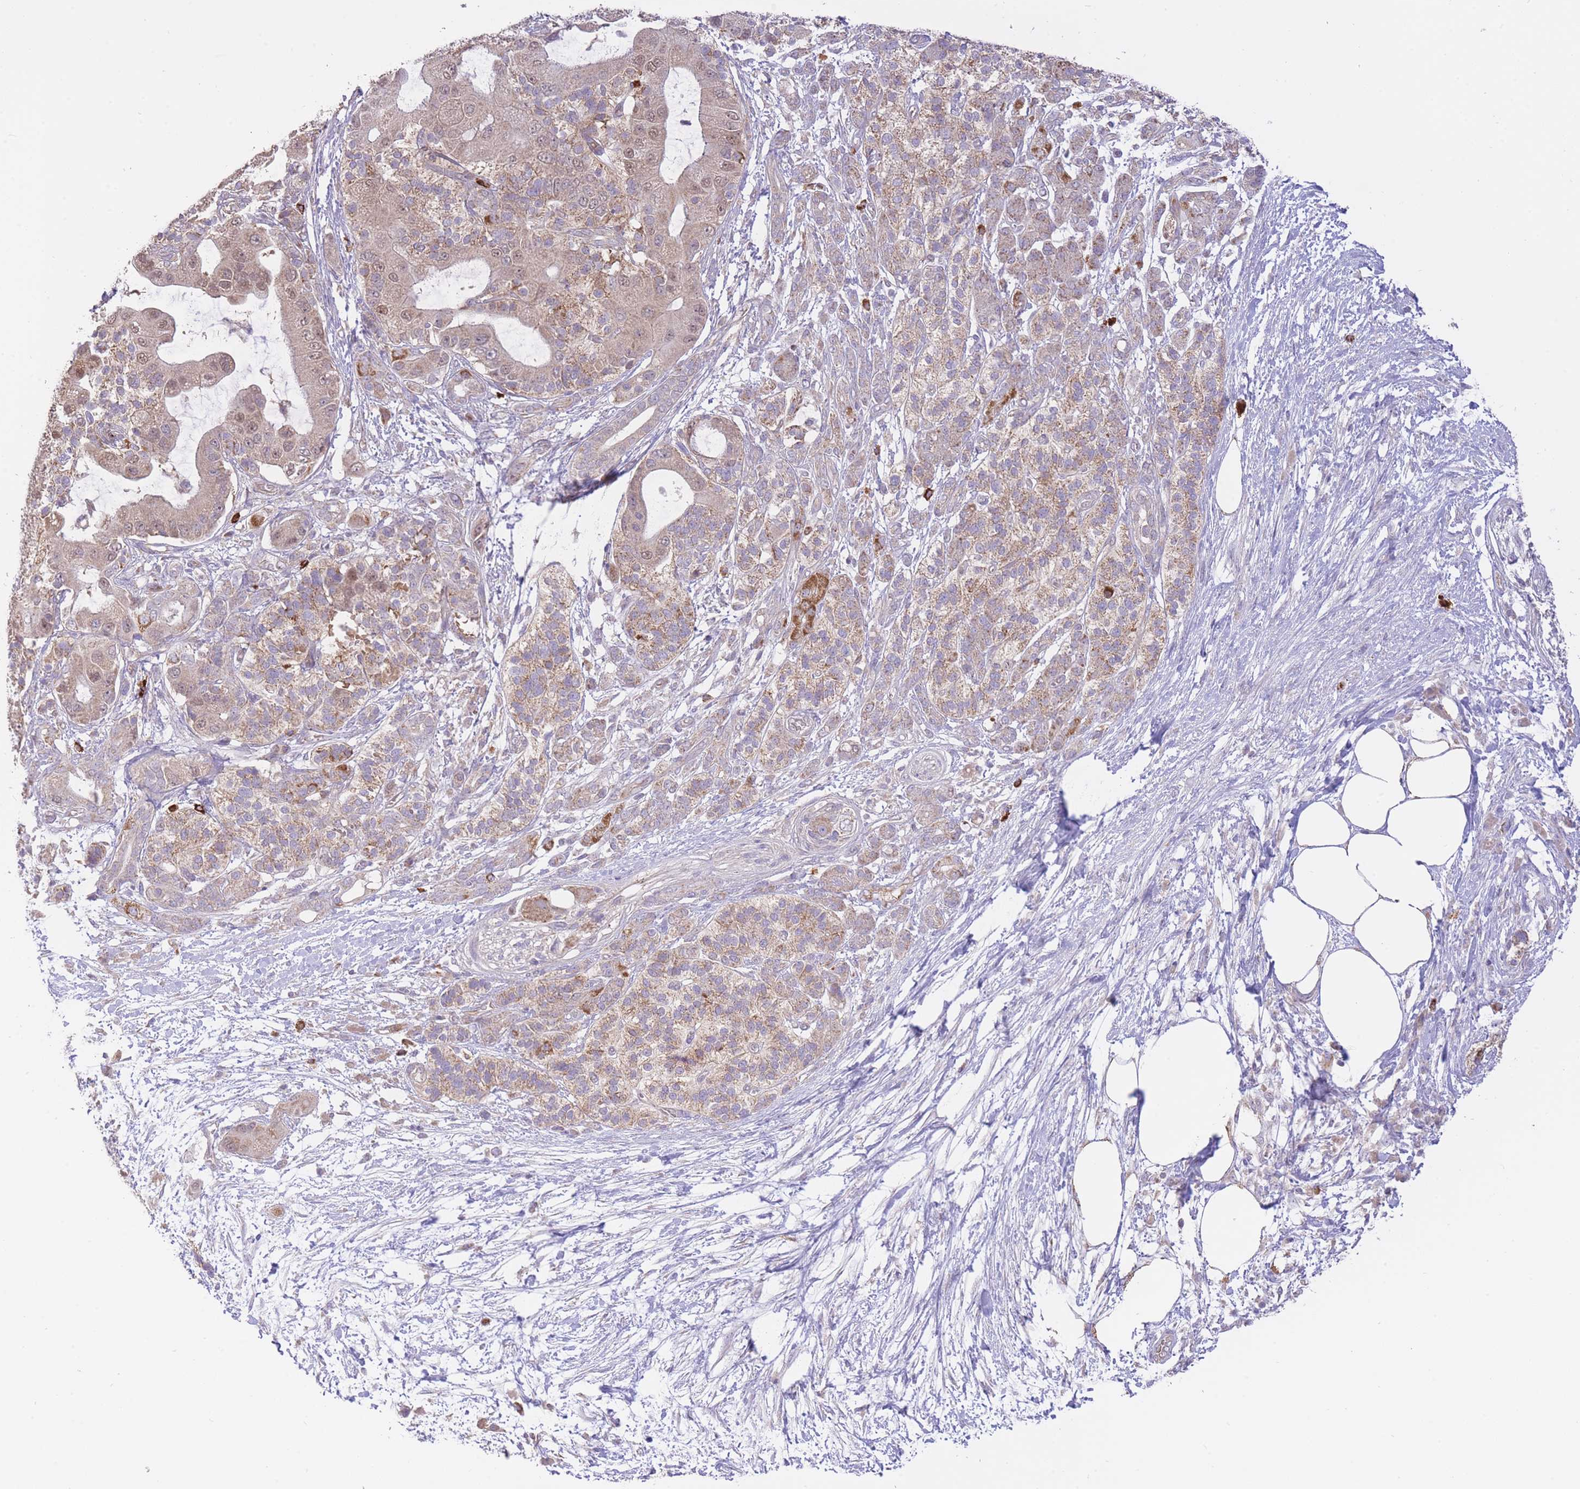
{"staining": {"intensity": "weak", "quantity": ">75%", "location": "cytoplasmic/membranous,nuclear"}, "tissue": "pancreatic cancer", "cell_type": "Tumor cells", "image_type": "cancer", "snomed": [{"axis": "morphology", "description": "Adenocarcinoma, NOS"}, {"axis": "topography", "description": "Pancreas"}], "caption": "IHC staining of pancreatic cancer, which demonstrates low levels of weak cytoplasmic/membranous and nuclear staining in approximately >75% of tumor cells indicating weak cytoplasmic/membranous and nuclear protein expression. The staining was performed using DAB (brown) for protein detection and nuclei were counterstained in hematoxylin (blue).", "gene": "PREP", "patient": {"sex": "male", "age": 57}}